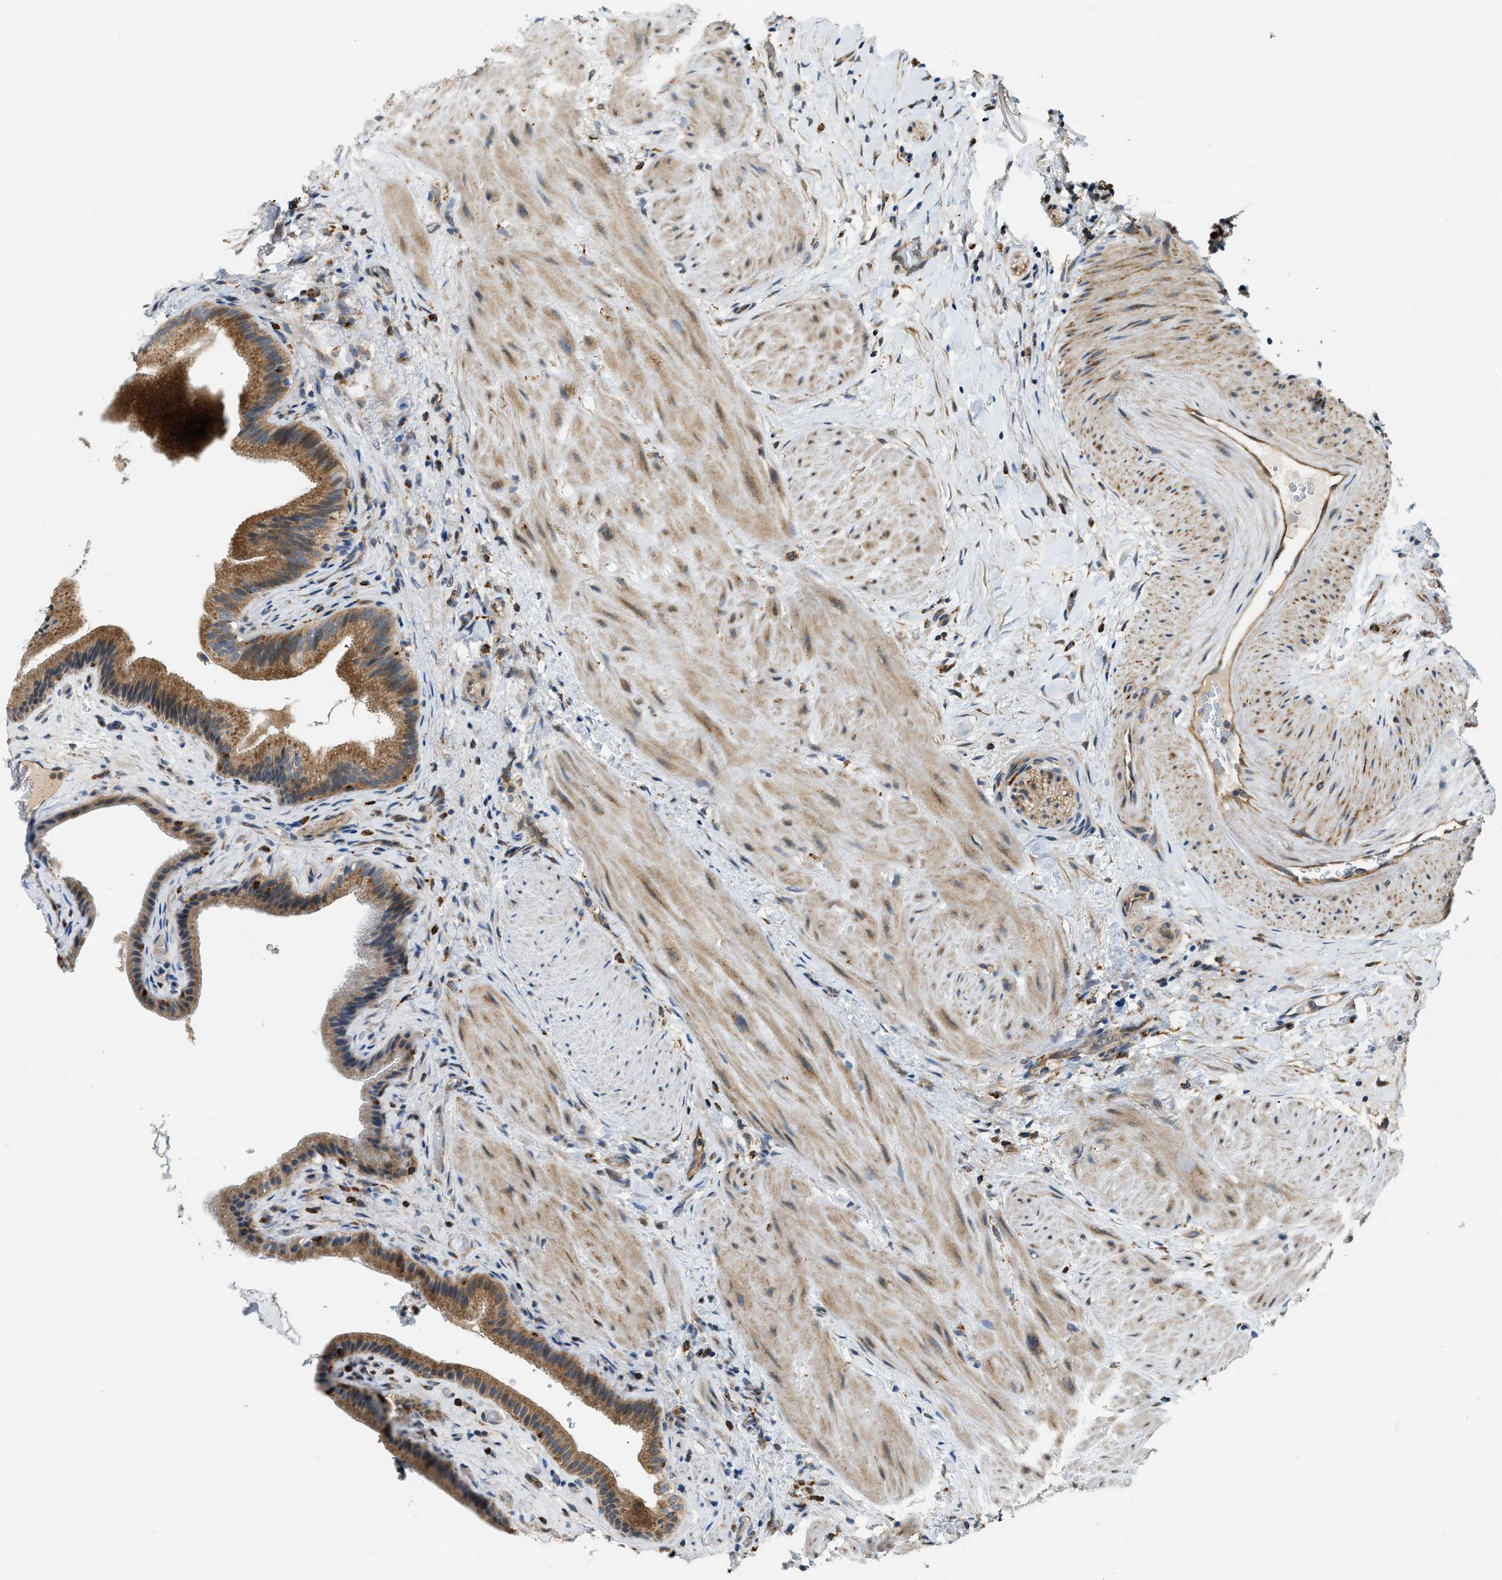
{"staining": {"intensity": "moderate", "quantity": ">75%", "location": "cytoplasmic/membranous"}, "tissue": "gallbladder", "cell_type": "Glandular cells", "image_type": "normal", "snomed": [{"axis": "morphology", "description": "Normal tissue, NOS"}, {"axis": "topography", "description": "Gallbladder"}], "caption": "IHC (DAB) staining of unremarkable gallbladder exhibits moderate cytoplasmic/membranous protein expression in about >75% of glandular cells. The staining is performed using DAB brown chromogen to label protein expression. The nuclei are counter-stained blue using hematoxylin.", "gene": "STARD3NL", "patient": {"sex": "male", "age": 49}}